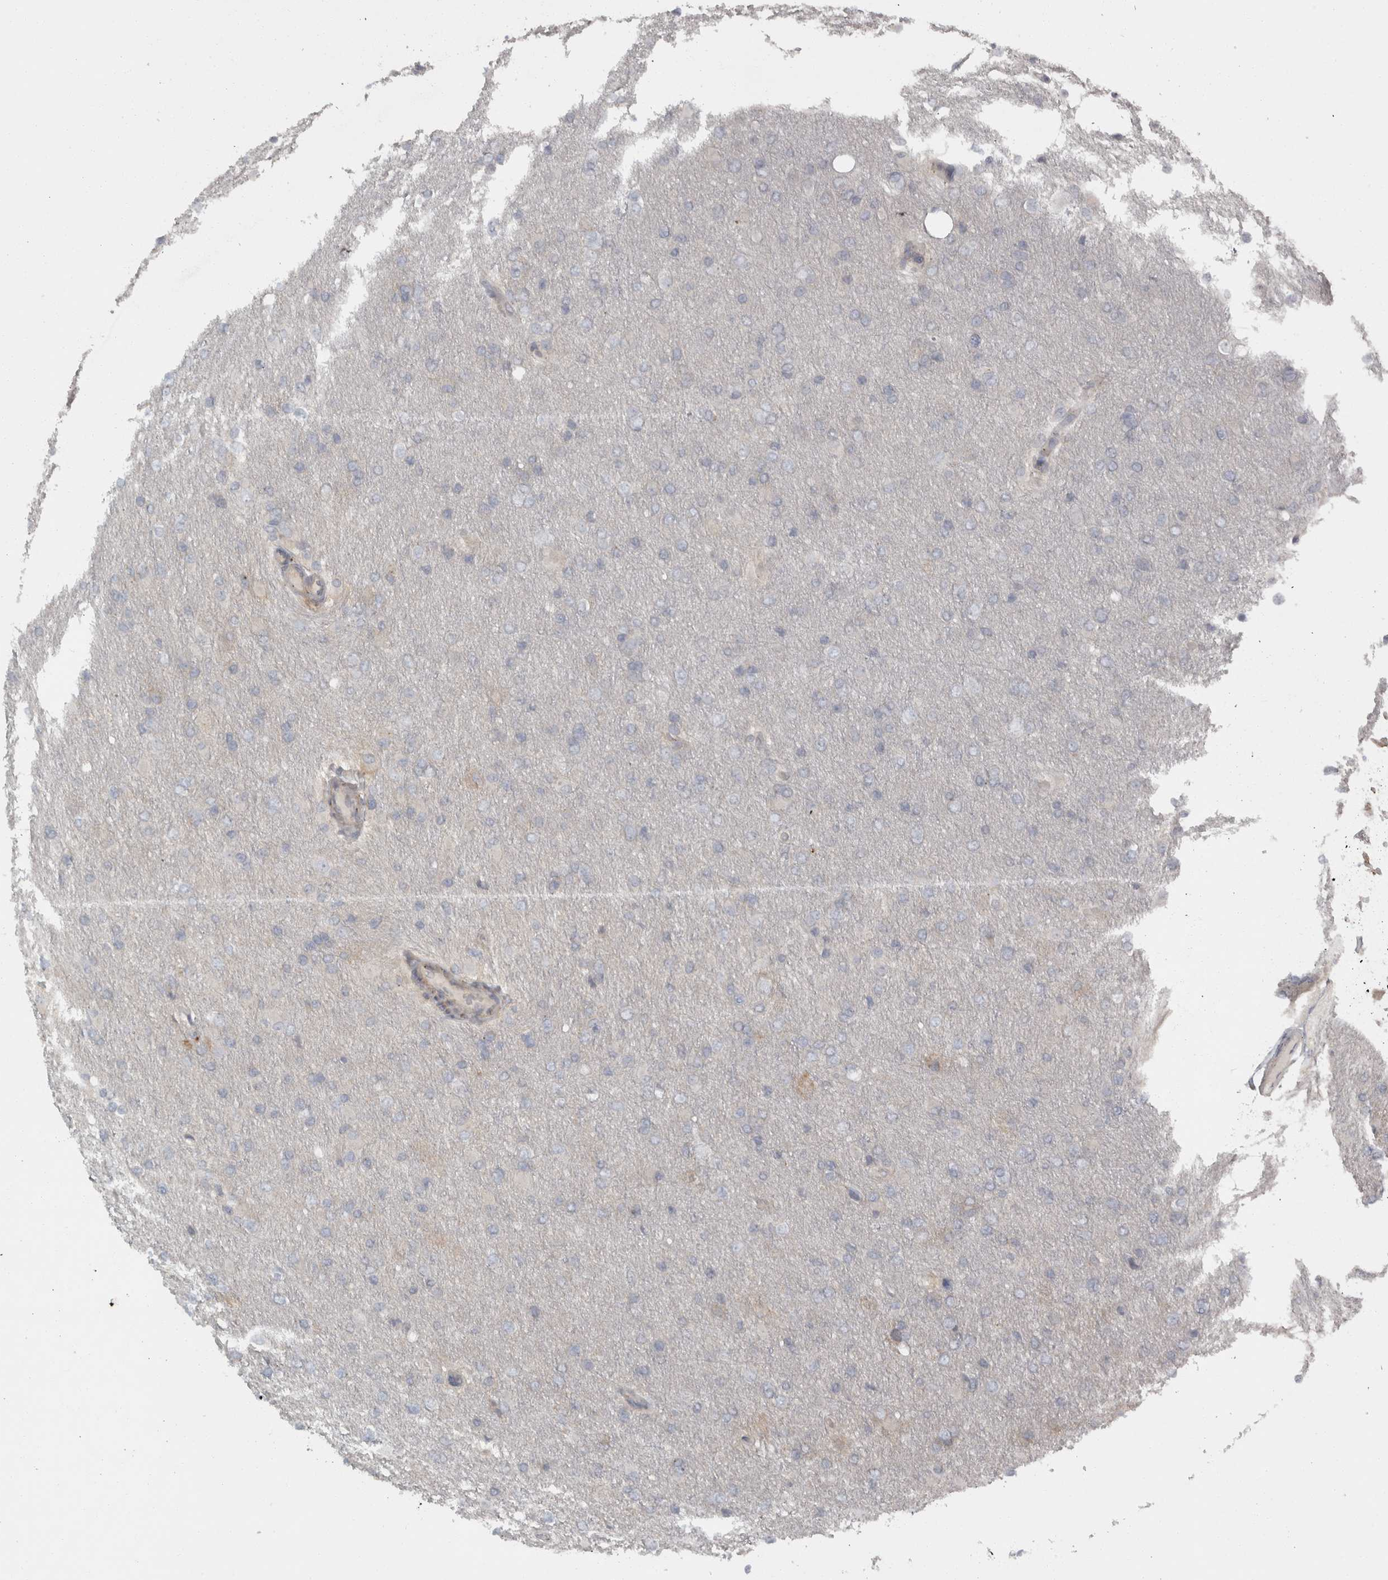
{"staining": {"intensity": "negative", "quantity": "none", "location": "none"}, "tissue": "glioma", "cell_type": "Tumor cells", "image_type": "cancer", "snomed": [{"axis": "morphology", "description": "Glioma, malignant, High grade"}, {"axis": "topography", "description": "Cerebral cortex"}], "caption": "Immunohistochemistry (IHC) micrograph of malignant glioma (high-grade) stained for a protein (brown), which shows no positivity in tumor cells.", "gene": "SLCO5A1", "patient": {"sex": "female", "age": 36}}